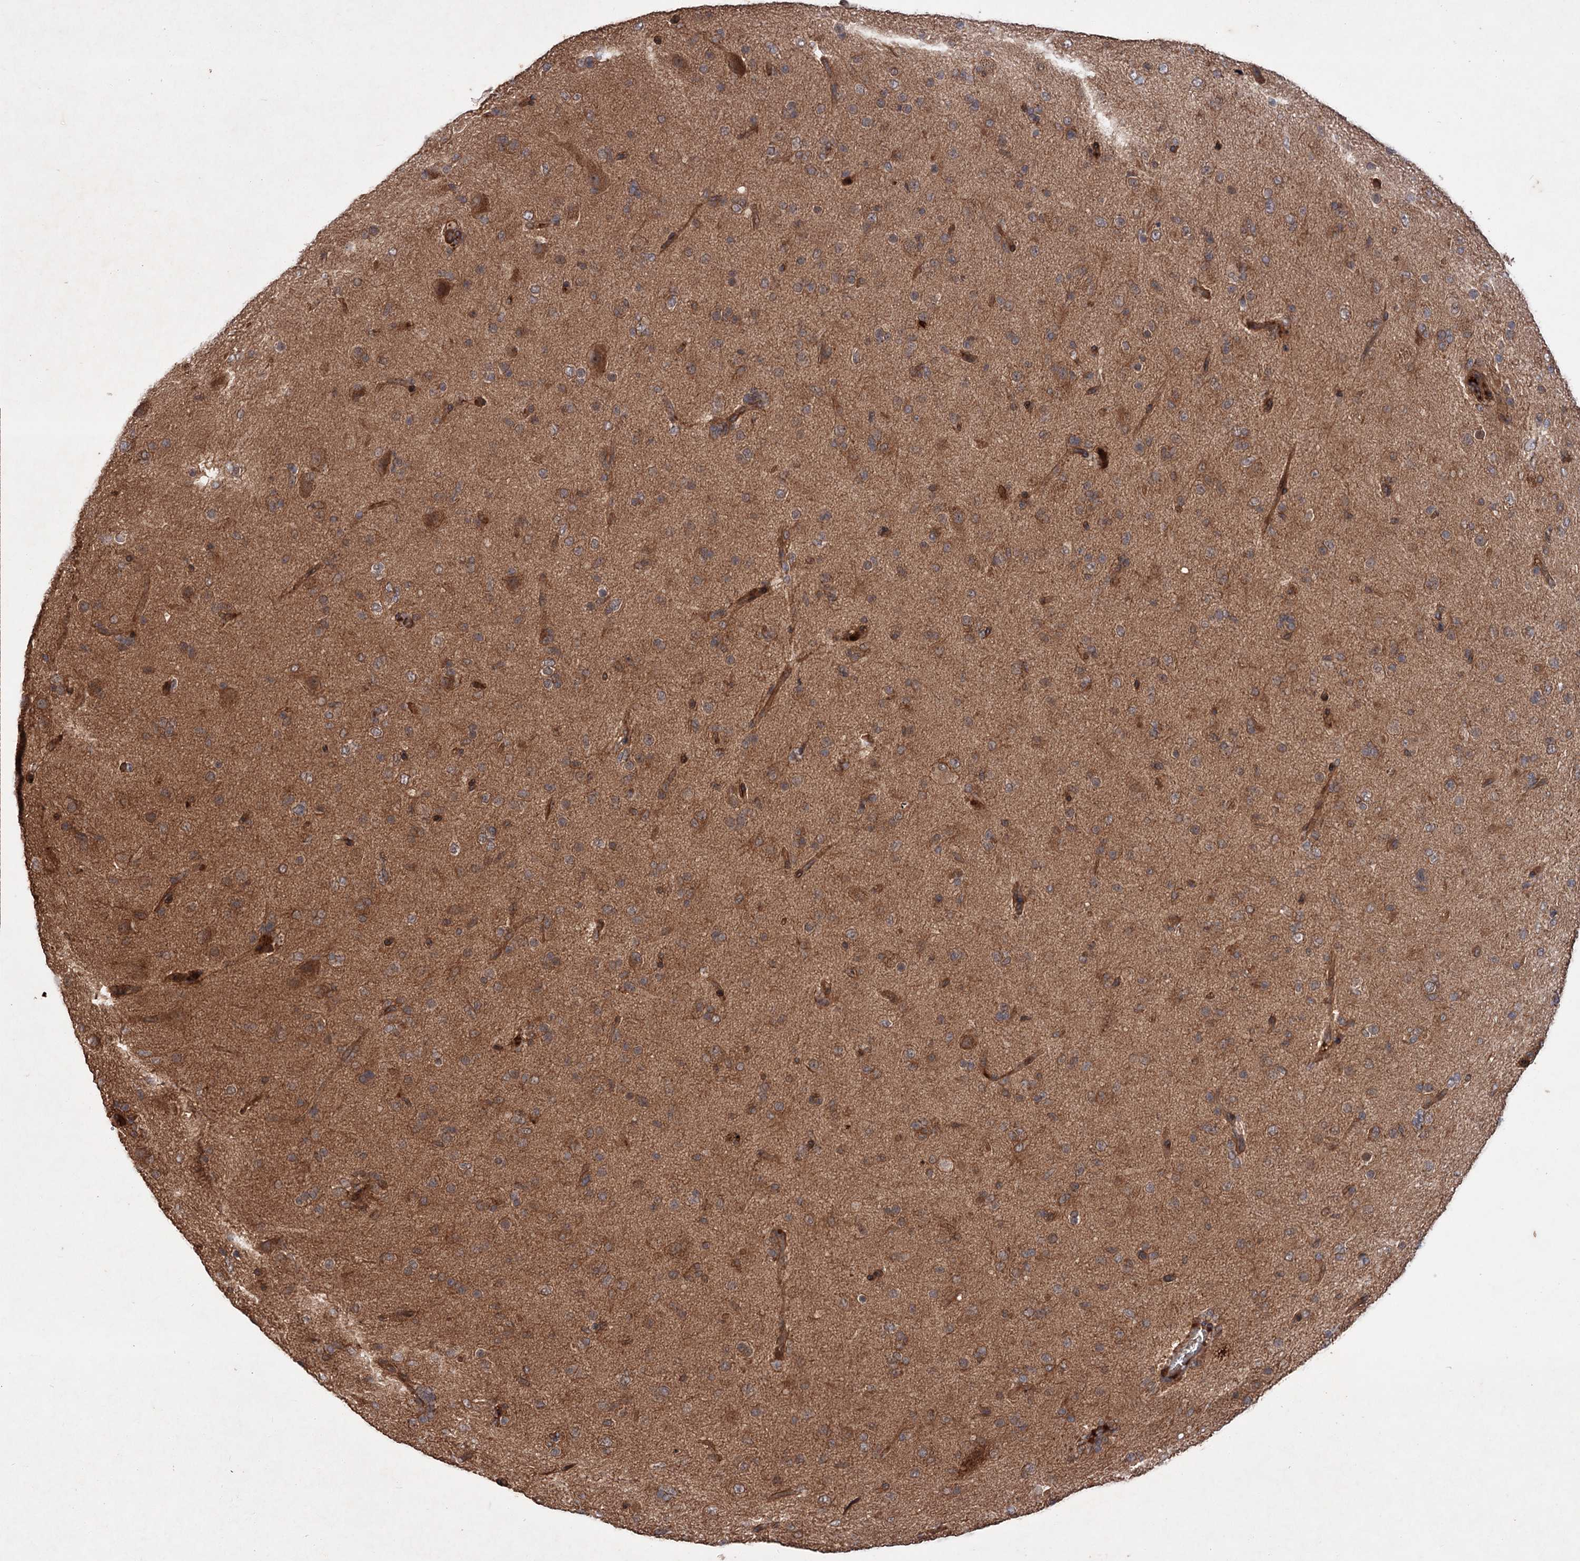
{"staining": {"intensity": "moderate", "quantity": ">75%", "location": "cytoplasmic/membranous"}, "tissue": "glioma", "cell_type": "Tumor cells", "image_type": "cancer", "snomed": [{"axis": "morphology", "description": "Glioma, malignant, Low grade"}, {"axis": "topography", "description": "Brain"}], "caption": "This image demonstrates IHC staining of malignant low-grade glioma, with medium moderate cytoplasmic/membranous staining in approximately >75% of tumor cells.", "gene": "ADK", "patient": {"sex": "male", "age": 65}}